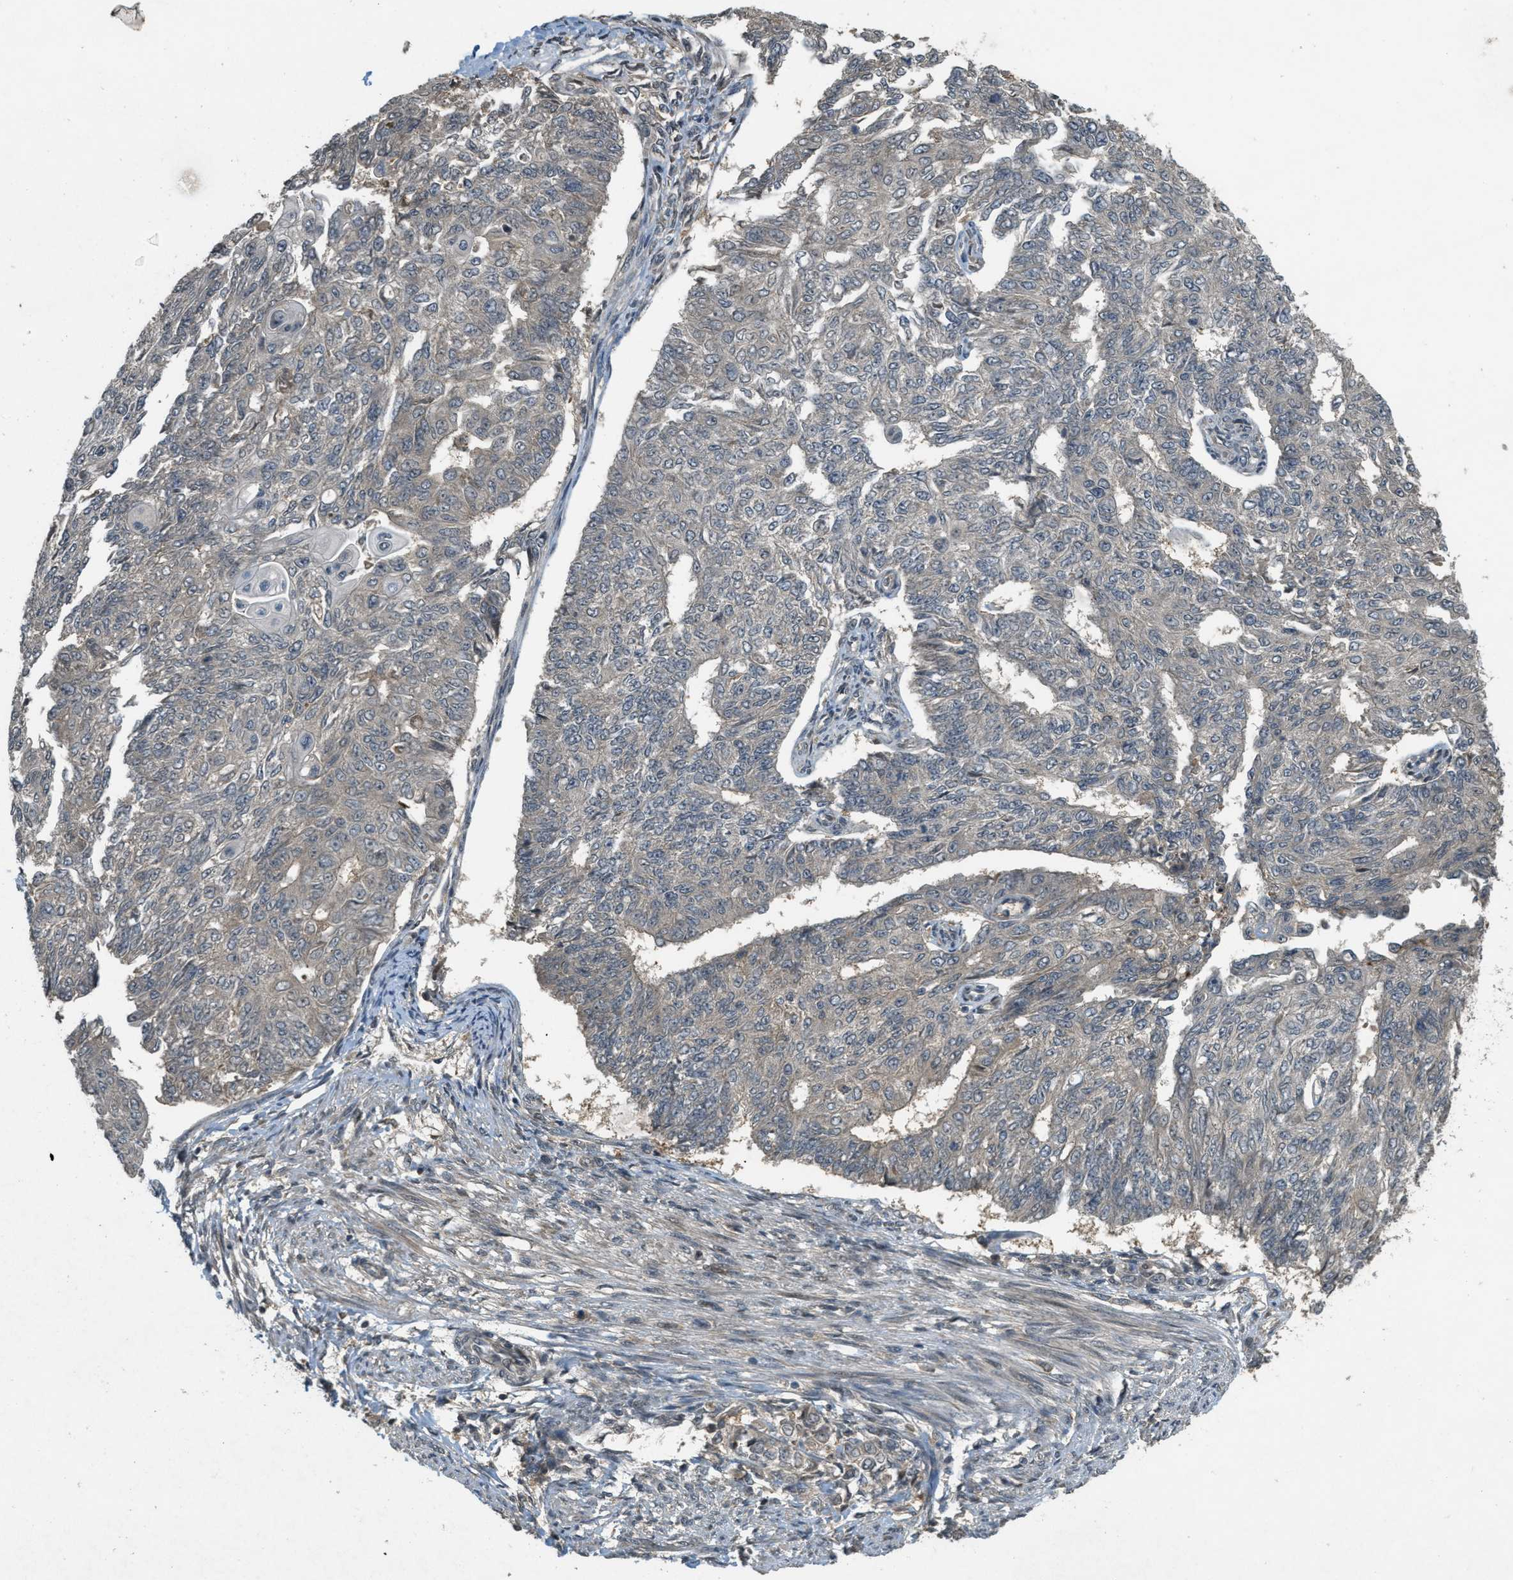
{"staining": {"intensity": "weak", "quantity": "<25%", "location": "cytoplasmic/membranous"}, "tissue": "endometrial cancer", "cell_type": "Tumor cells", "image_type": "cancer", "snomed": [{"axis": "morphology", "description": "Adenocarcinoma, NOS"}, {"axis": "topography", "description": "Endometrium"}], "caption": "The immunohistochemistry histopathology image has no significant positivity in tumor cells of endometrial cancer tissue.", "gene": "ATG7", "patient": {"sex": "female", "age": 32}}